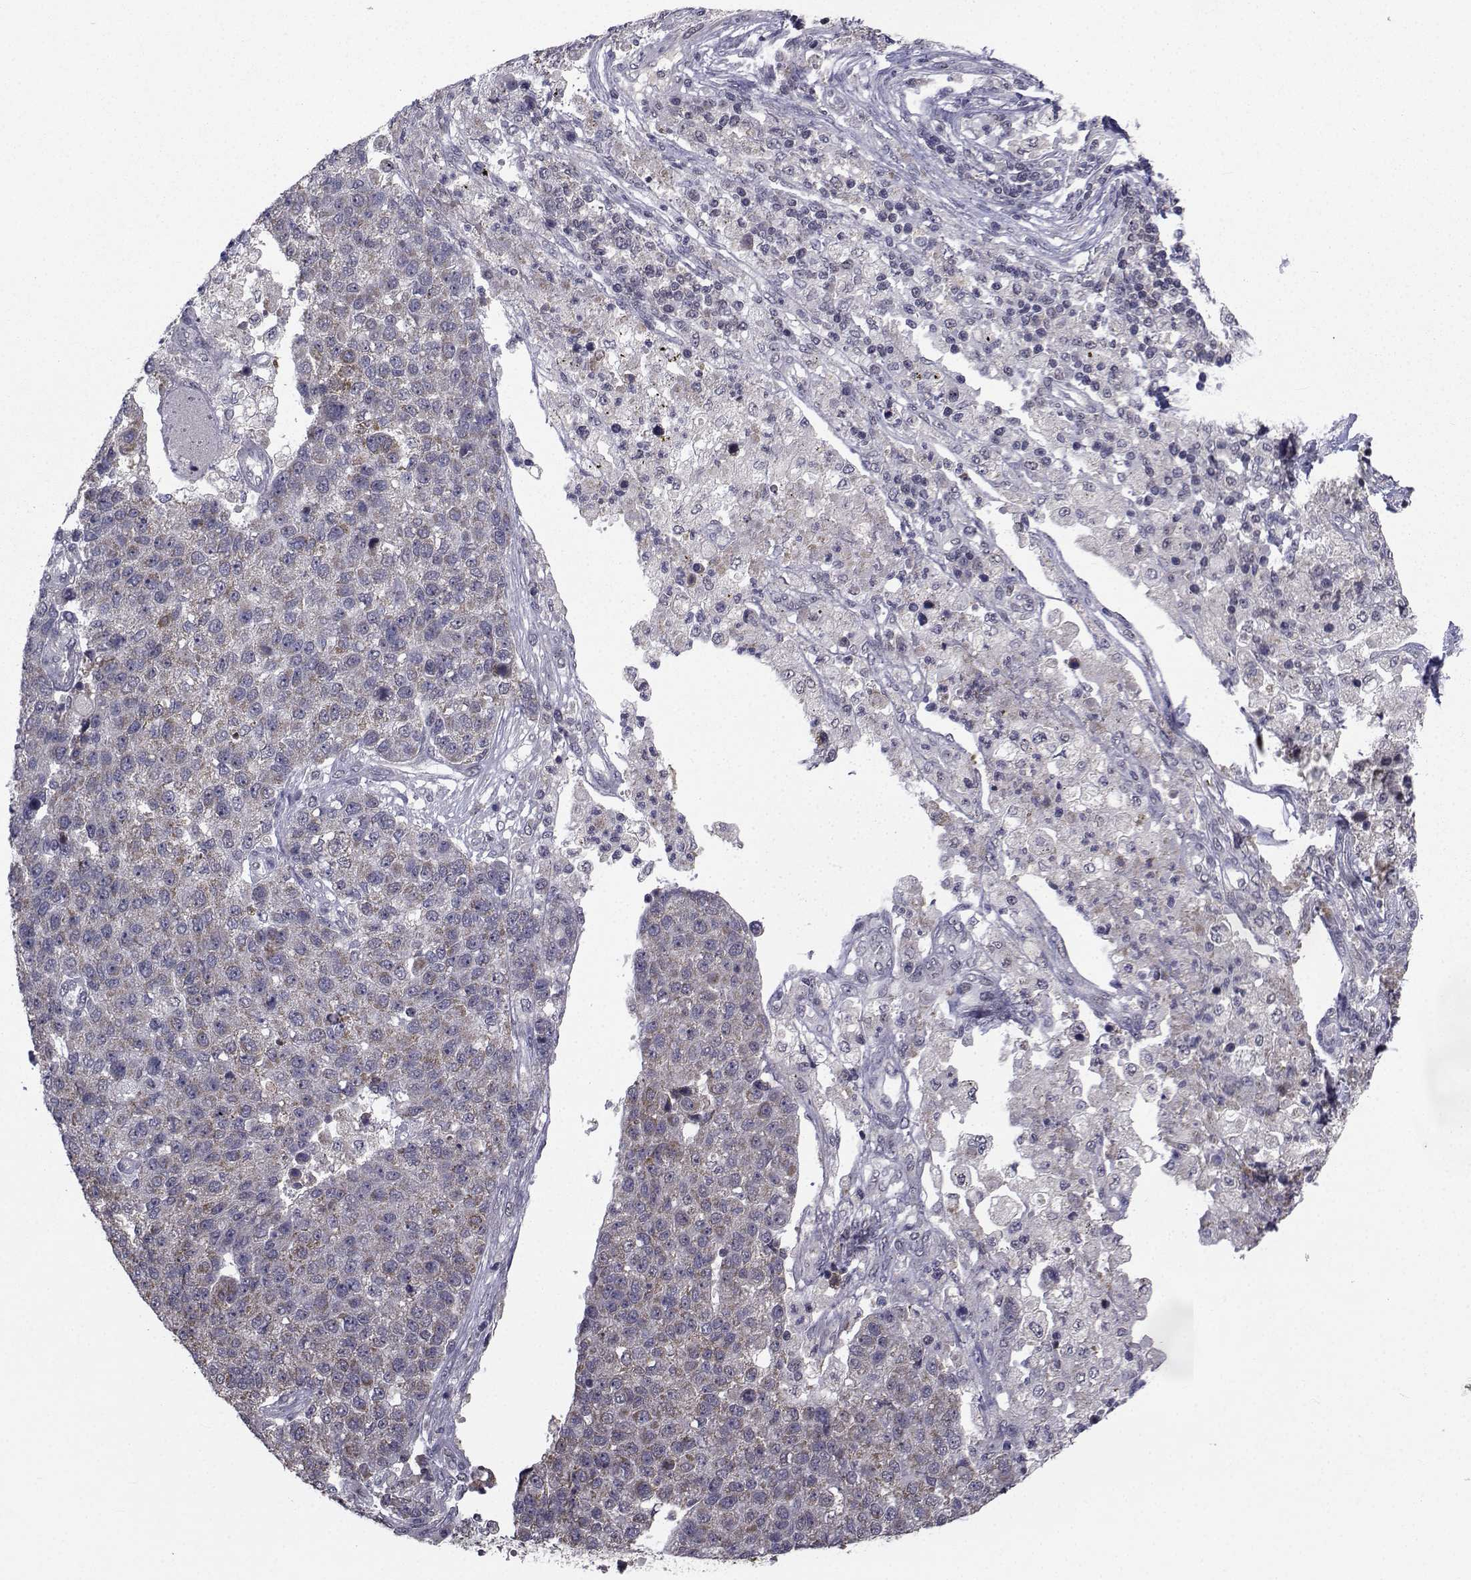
{"staining": {"intensity": "moderate", "quantity": "25%-75%", "location": "cytoplasmic/membranous"}, "tissue": "pancreatic cancer", "cell_type": "Tumor cells", "image_type": "cancer", "snomed": [{"axis": "morphology", "description": "Adenocarcinoma, NOS"}, {"axis": "topography", "description": "Pancreas"}], "caption": "This is a micrograph of immunohistochemistry staining of pancreatic cancer, which shows moderate expression in the cytoplasmic/membranous of tumor cells.", "gene": "CYP2S1", "patient": {"sex": "female", "age": 61}}